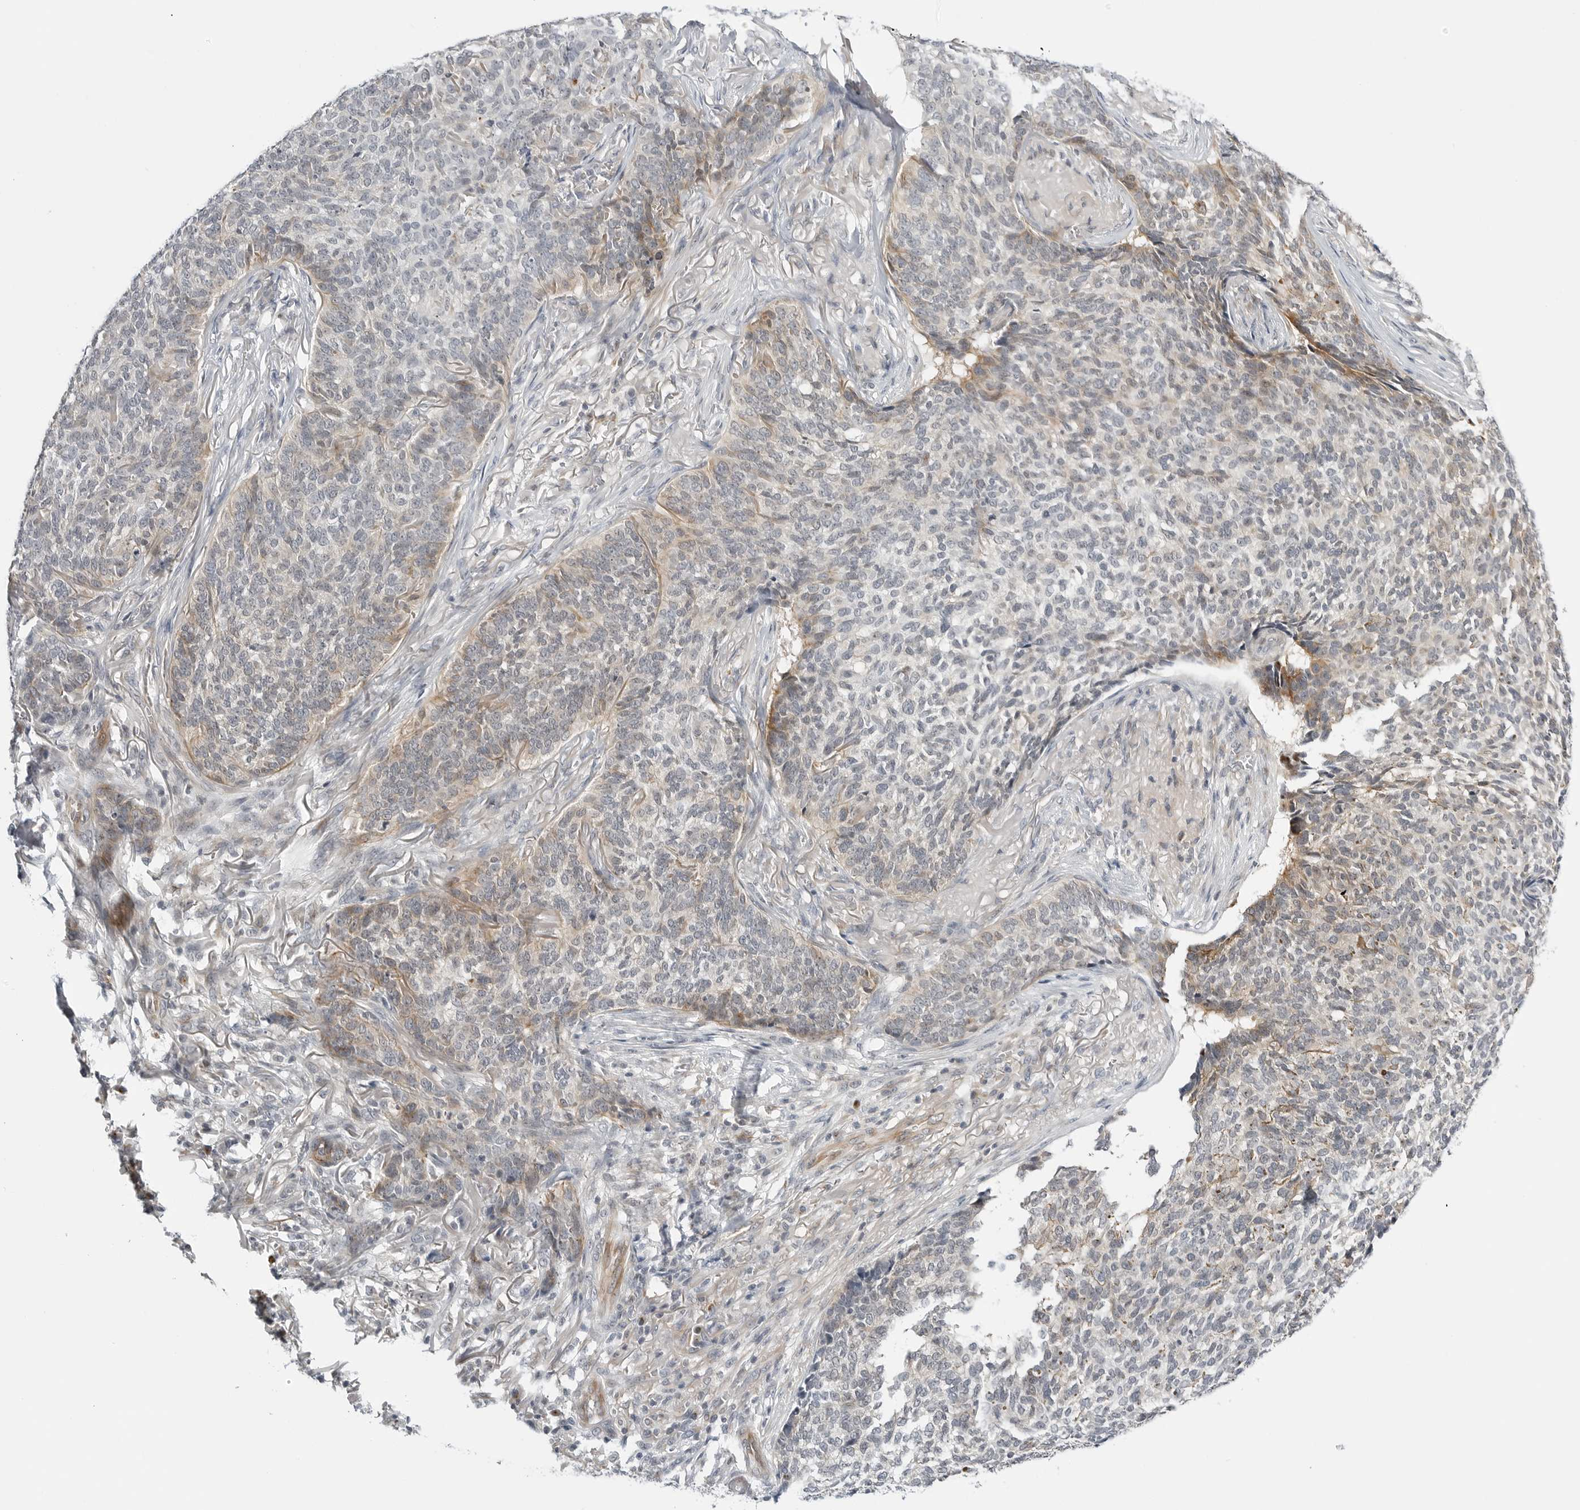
{"staining": {"intensity": "moderate", "quantity": "<25%", "location": "cytoplasmic/membranous"}, "tissue": "skin cancer", "cell_type": "Tumor cells", "image_type": "cancer", "snomed": [{"axis": "morphology", "description": "Basal cell carcinoma"}, {"axis": "topography", "description": "Skin"}], "caption": "This is an image of immunohistochemistry staining of skin cancer (basal cell carcinoma), which shows moderate expression in the cytoplasmic/membranous of tumor cells.", "gene": "MAP2K5", "patient": {"sex": "male", "age": 85}}